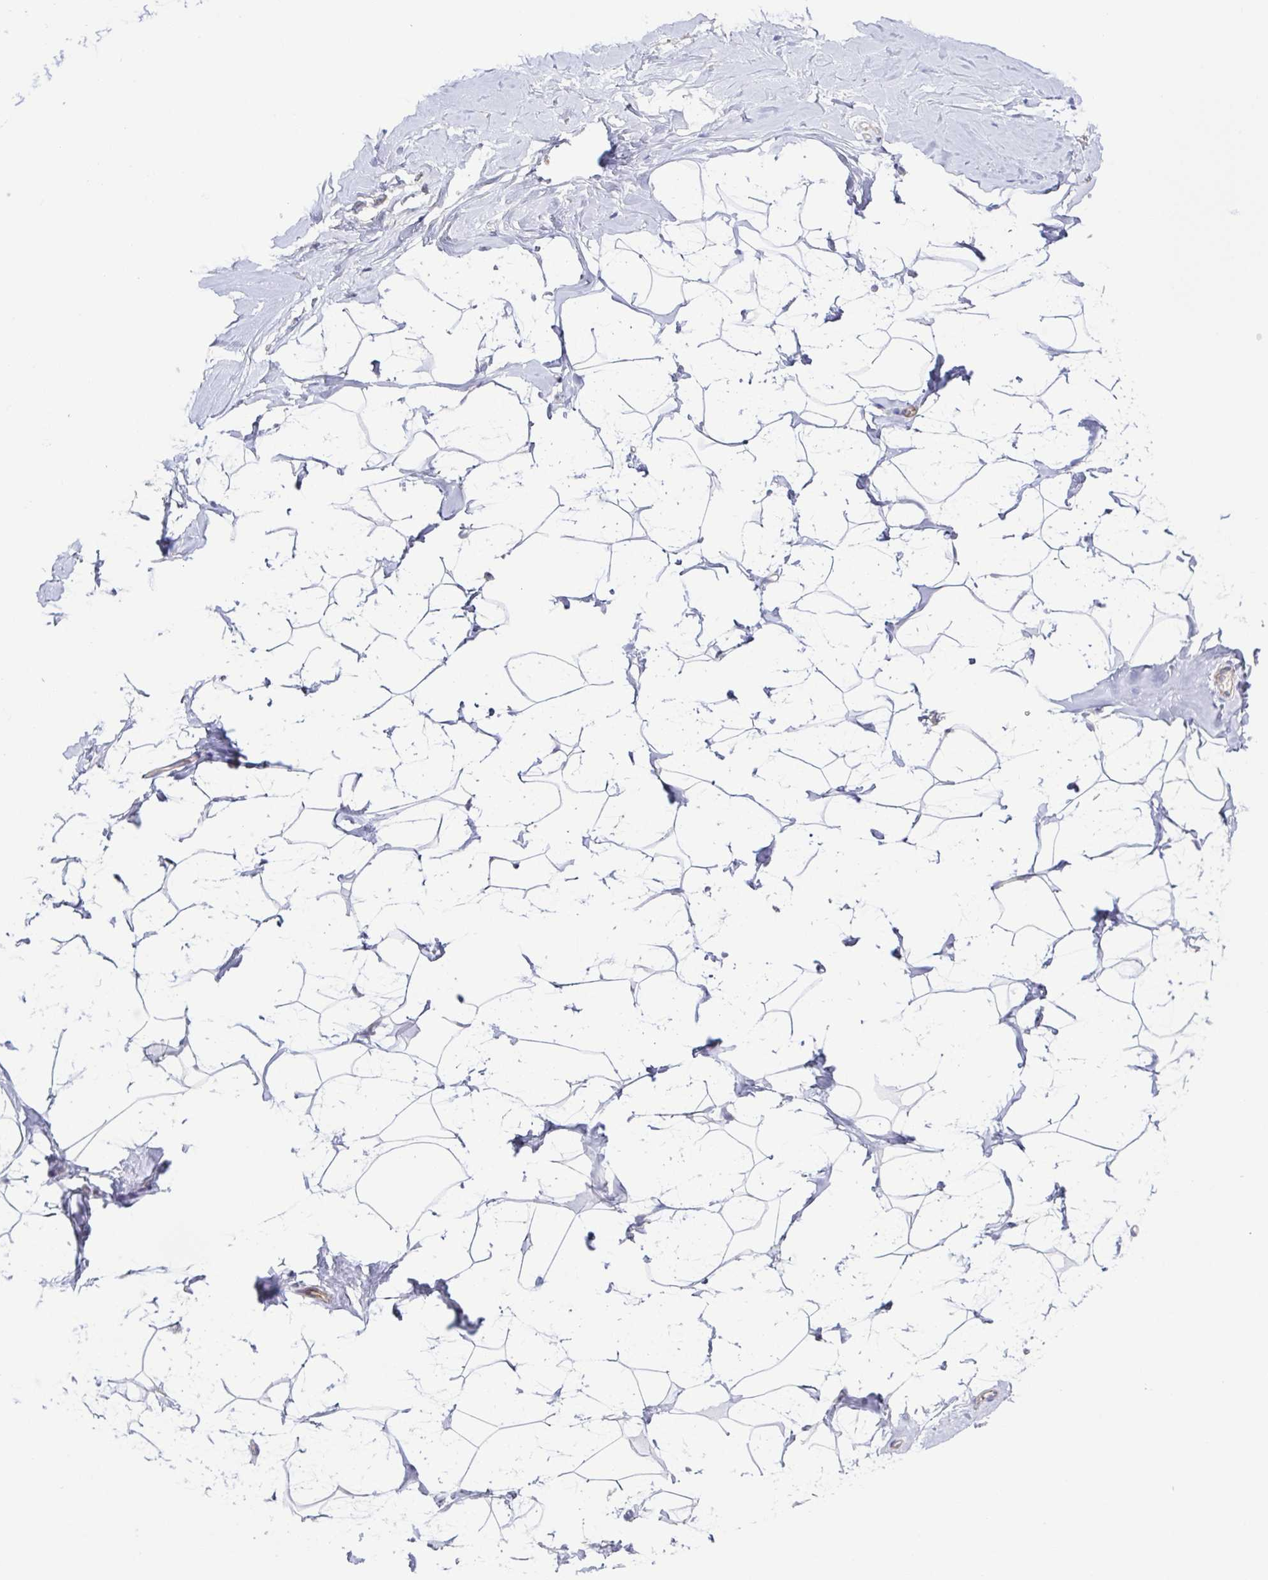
{"staining": {"intensity": "negative", "quantity": "none", "location": "none"}, "tissue": "breast", "cell_type": "Adipocytes", "image_type": "normal", "snomed": [{"axis": "morphology", "description": "Normal tissue, NOS"}, {"axis": "topography", "description": "Breast"}], "caption": "Immunohistochemistry of unremarkable human breast displays no staining in adipocytes.", "gene": "COL17A1", "patient": {"sex": "female", "age": 32}}